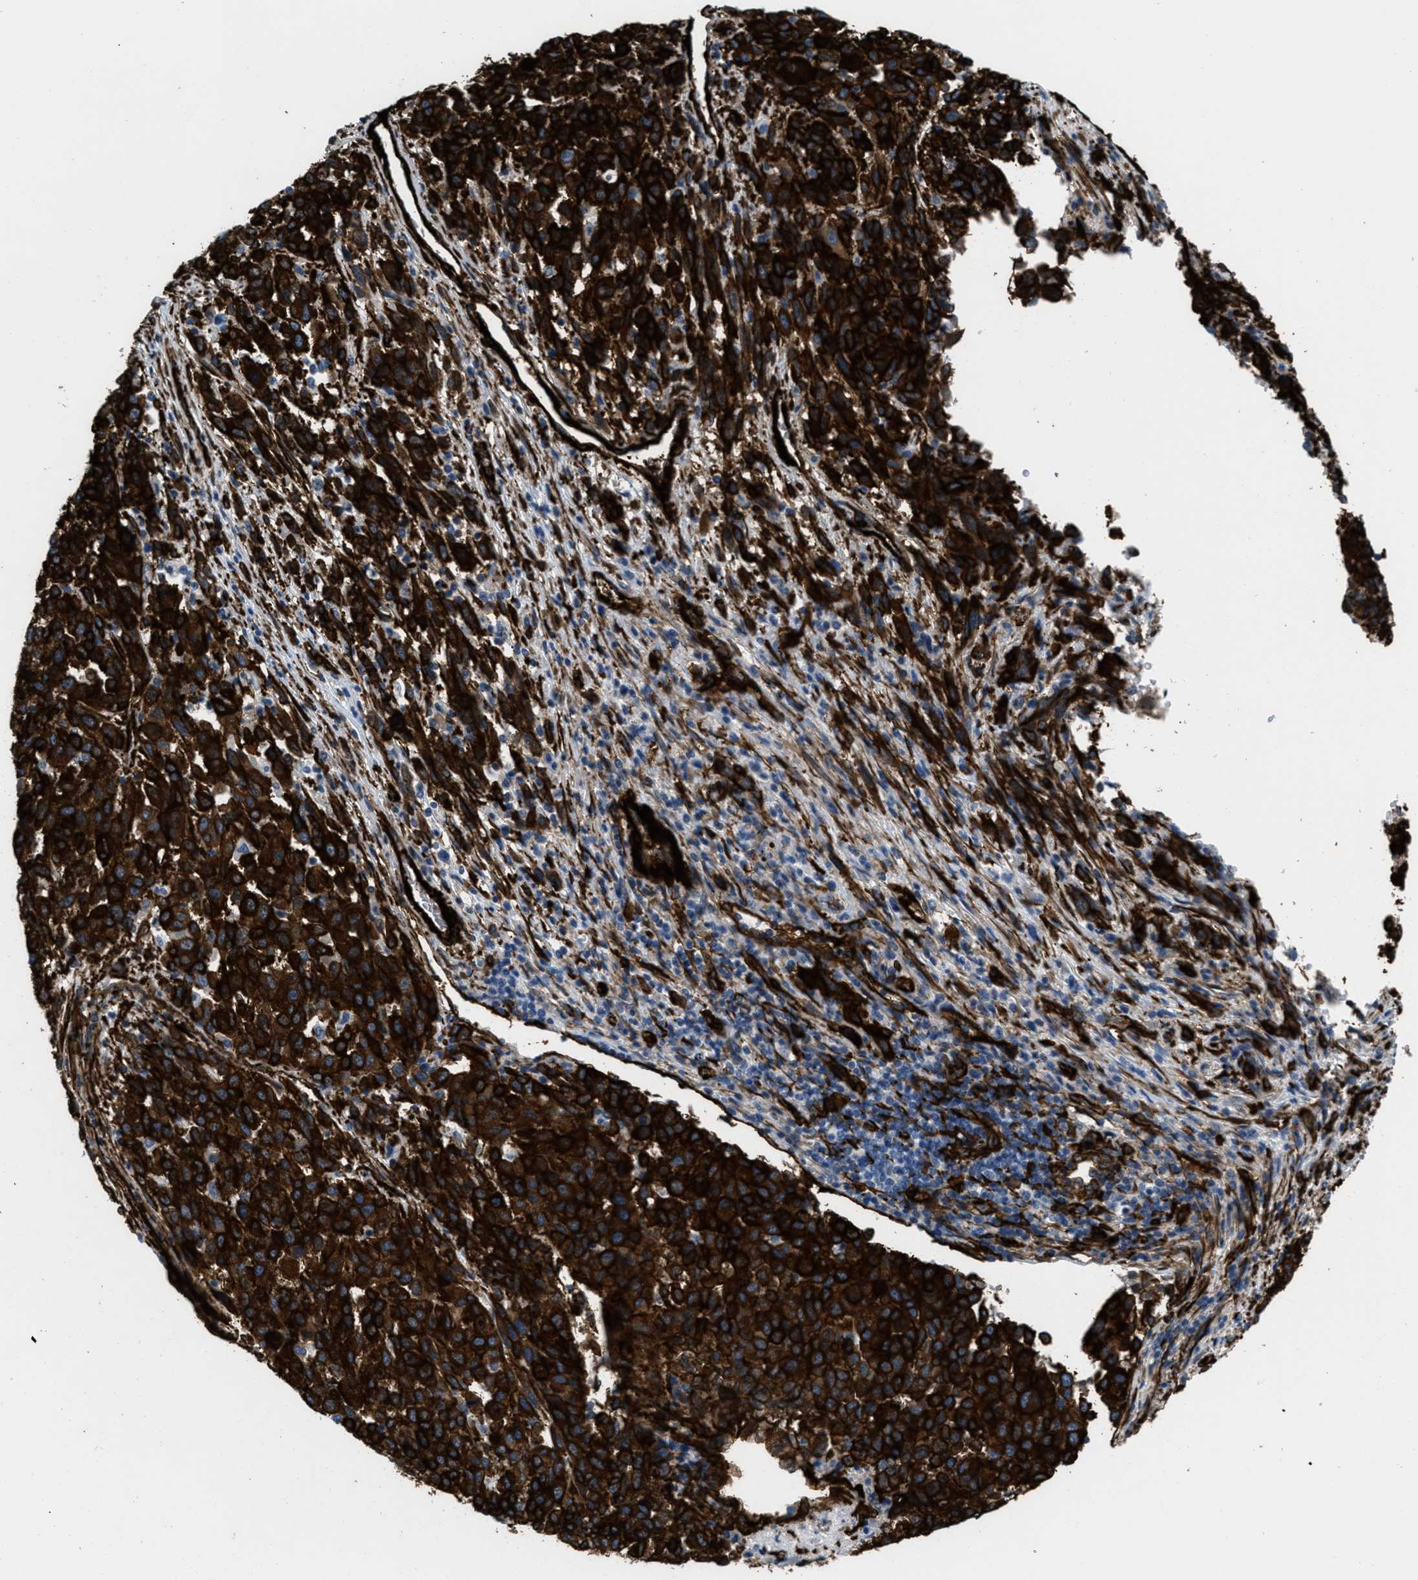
{"staining": {"intensity": "strong", "quantity": ">75%", "location": "cytoplasmic/membranous"}, "tissue": "melanoma", "cell_type": "Tumor cells", "image_type": "cancer", "snomed": [{"axis": "morphology", "description": "Malignant melanoma, Metastatic site"}, {"axis": "topography", "description": "Lung"}], "caption": "Strong cytoplasmic/membranous positivity for a protein is appreciated in approximately >75% of tumor cells of melanoma using immunohistochemistry (IHC).", "gene": "CALD1", "patient": {"sex": "male", "age": 64}}